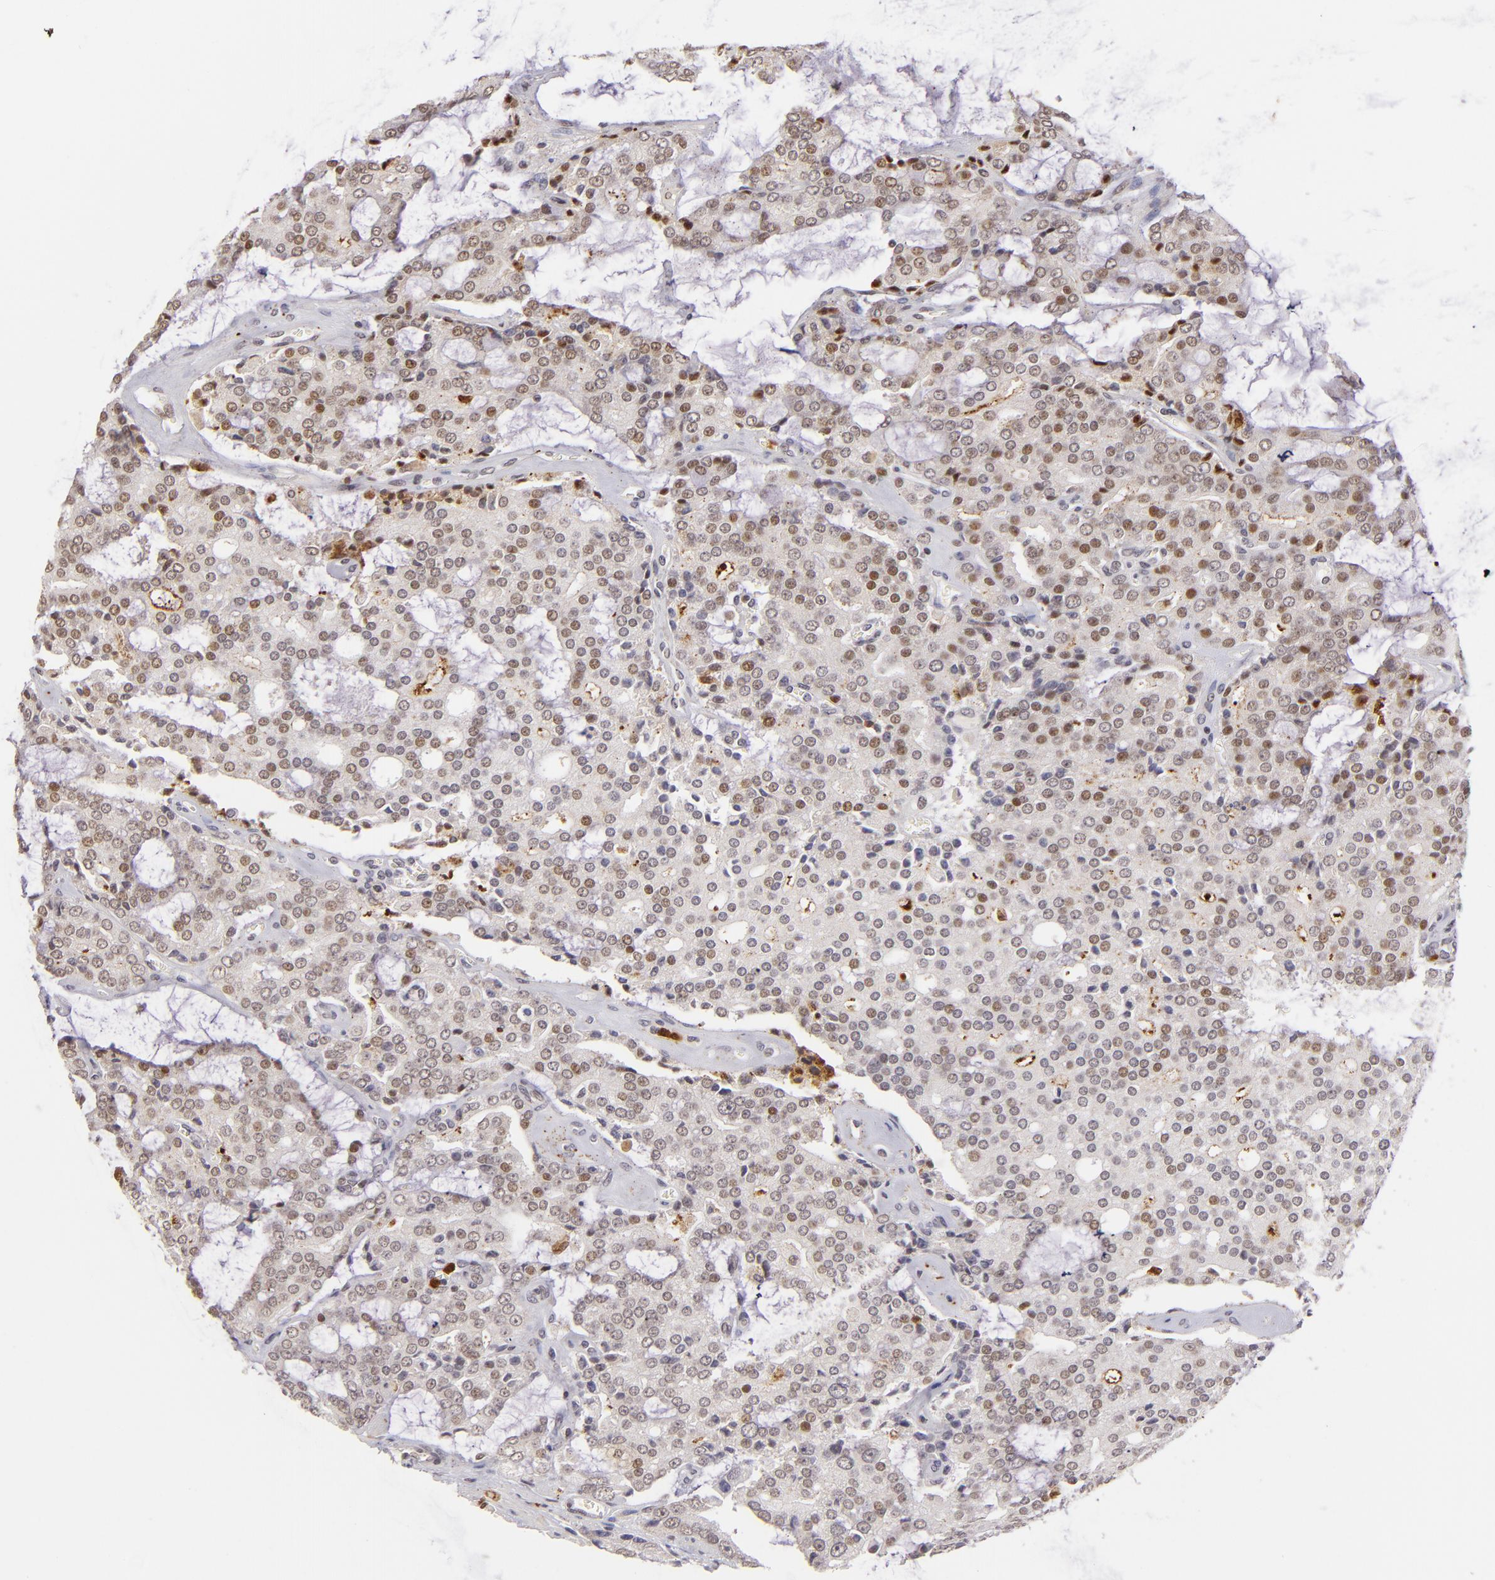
{"staining": {"intensity": "weak", "quantity": "<25%", "location": "nuclear"}, "tissue": "prostate cancer", "cell_type": "Tumor cells", "image_type": "cancer", "snomed": [{"axis": "morphology", "description": "Adenocarcinoma, High grade"}, {"axis": "topography", "description": "Prostate"}], "caption": "IHC photomicrograph of human prostate cancer stained for a protein (brown), which displays no staining in tumor cells.", "gene": "RXRG", "patient": {"sex": "male", "age": 67}}